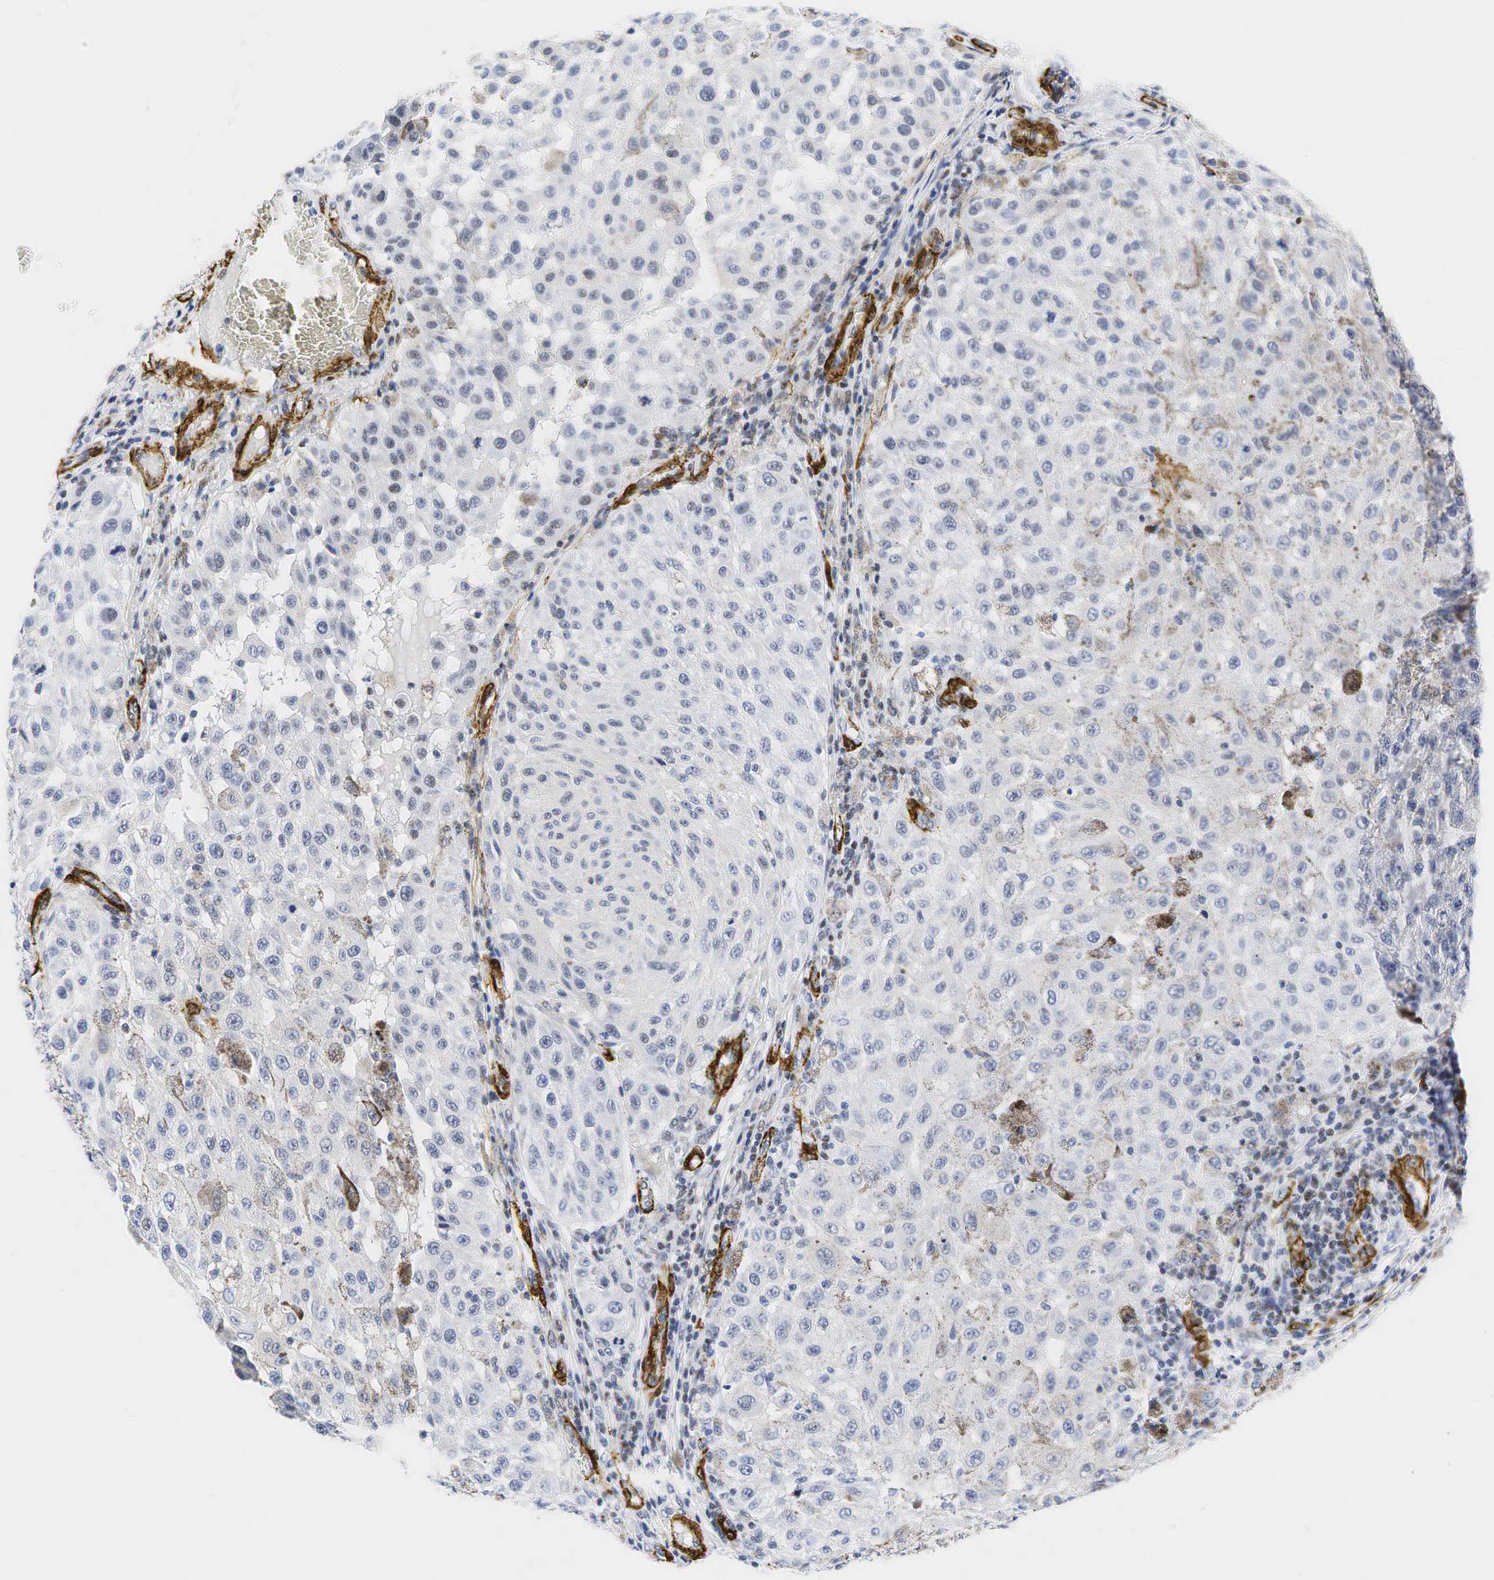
{"staining": {"intensity": "negative", "quantity": "none", "location": "none"}, "tissue": "melanoma", "cell_type": "Tumor cells", "image_type": "cancer", "snomed": [{"axis": "morphology", "description": "Malignant melanoma, NOS"}, {"axis": "topography", "description": "Skin"}], "caption": "Malignant melanoma was stained to show a protein in brown. There is no significant positivity in tumor cells.", "gene": "ACTA2", "patient": {"sex": "female", "age": 64}}